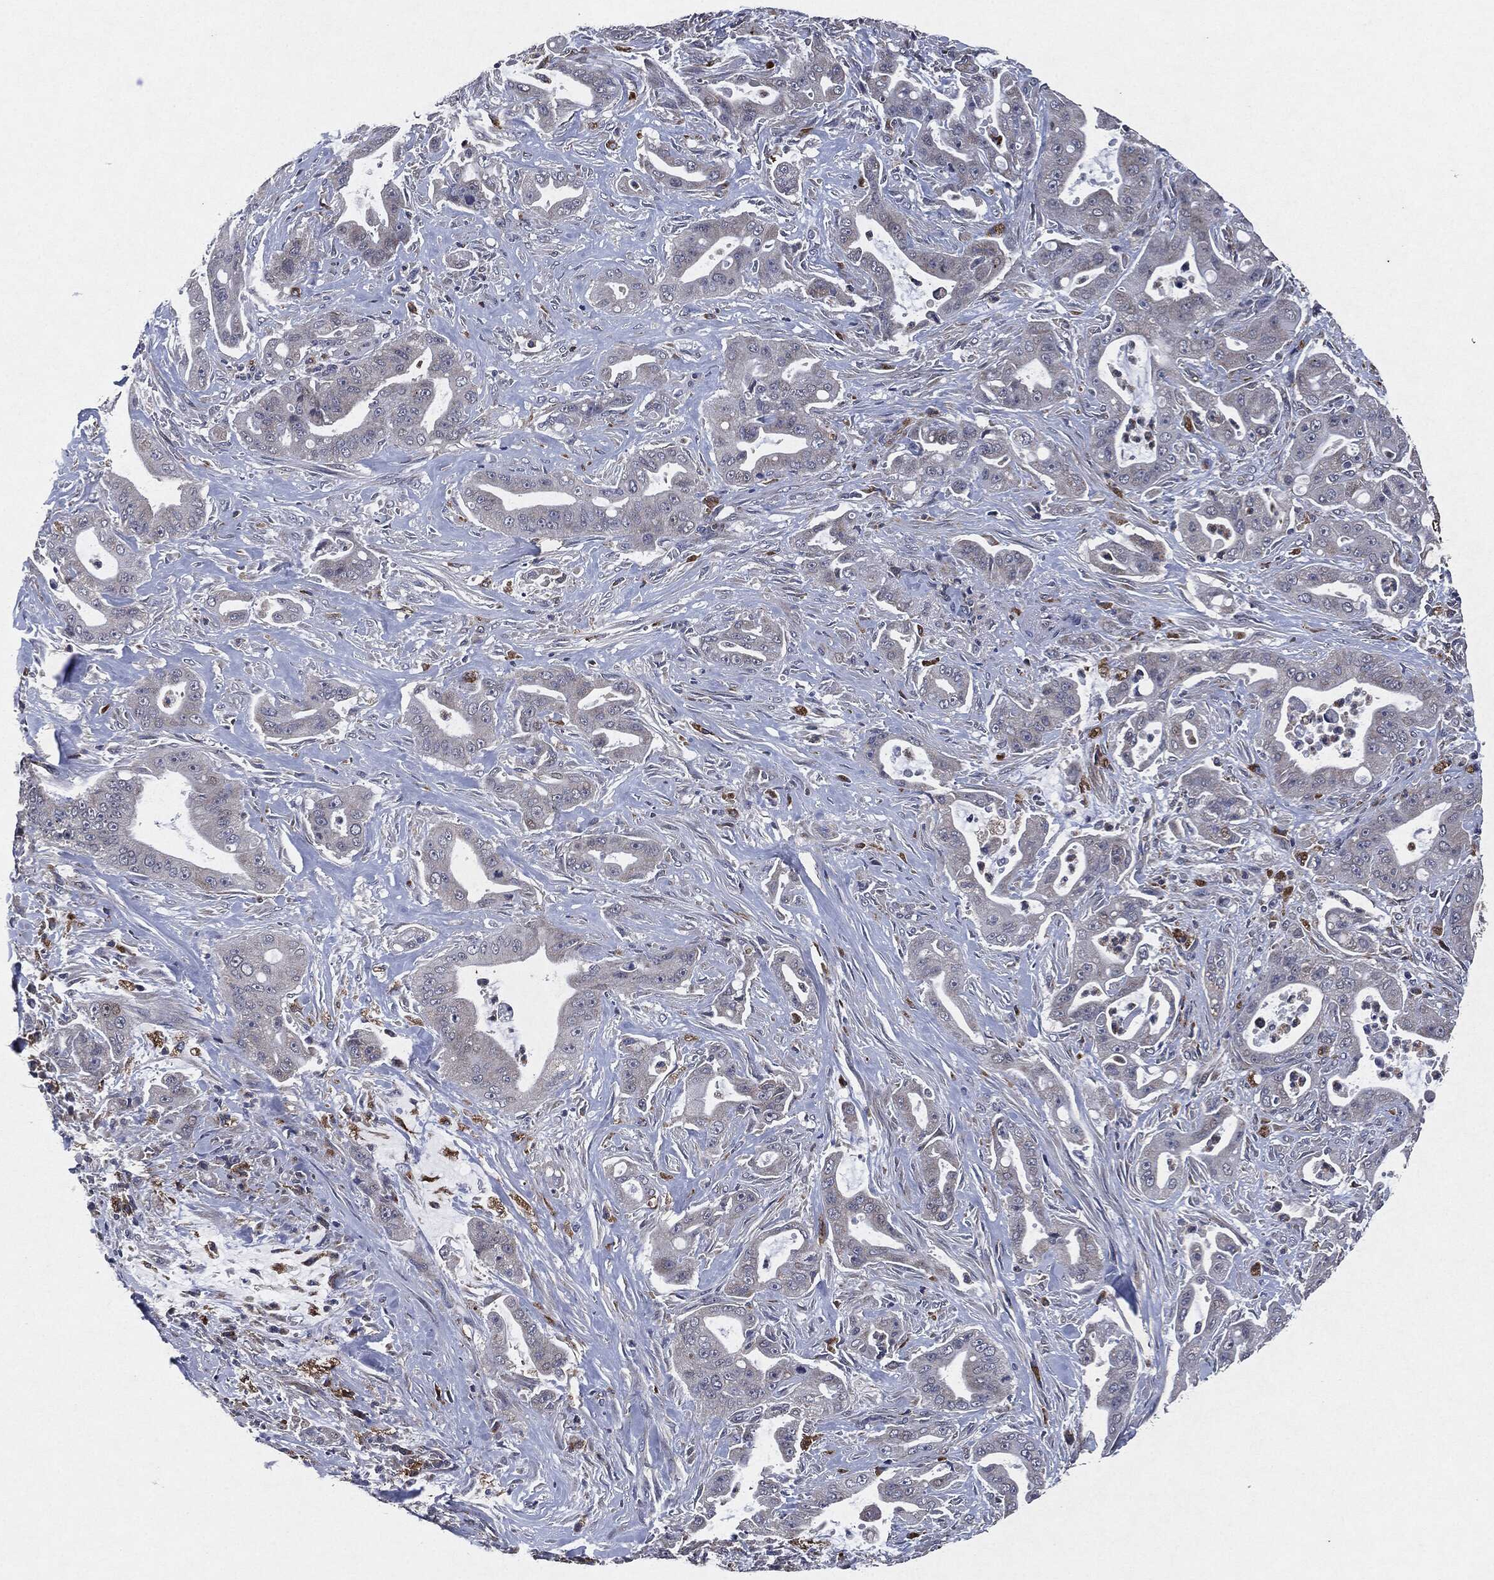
{"staining": {"intensity": "moderate", "quantity": "<25%", "location": "cytoplasmic/membranous"}, "tissue": "pancreatic cancer", "cell_type": "Tumor cells", "image_type": "cancer", "snomed": [{"axis": "morphology", "description": "Normal tissue, NOS"}, {"axis": "morphology", "description": "Inflammation, NOS"}, {"axis": "morphology", "description": "Adenocarcinoma, NOS"}, {"axis": "topography", "description": "Pancreas"}], "caption": "Pancreatic cancer (adenocarcinoma) was stained to show a protein in brown. There is low levels of moderate cytoplasmic/membranous staining in approximately <25% of tumor cells.", "gene": "SLC31A2", "patient": {"sex": "male", "age": 57}}